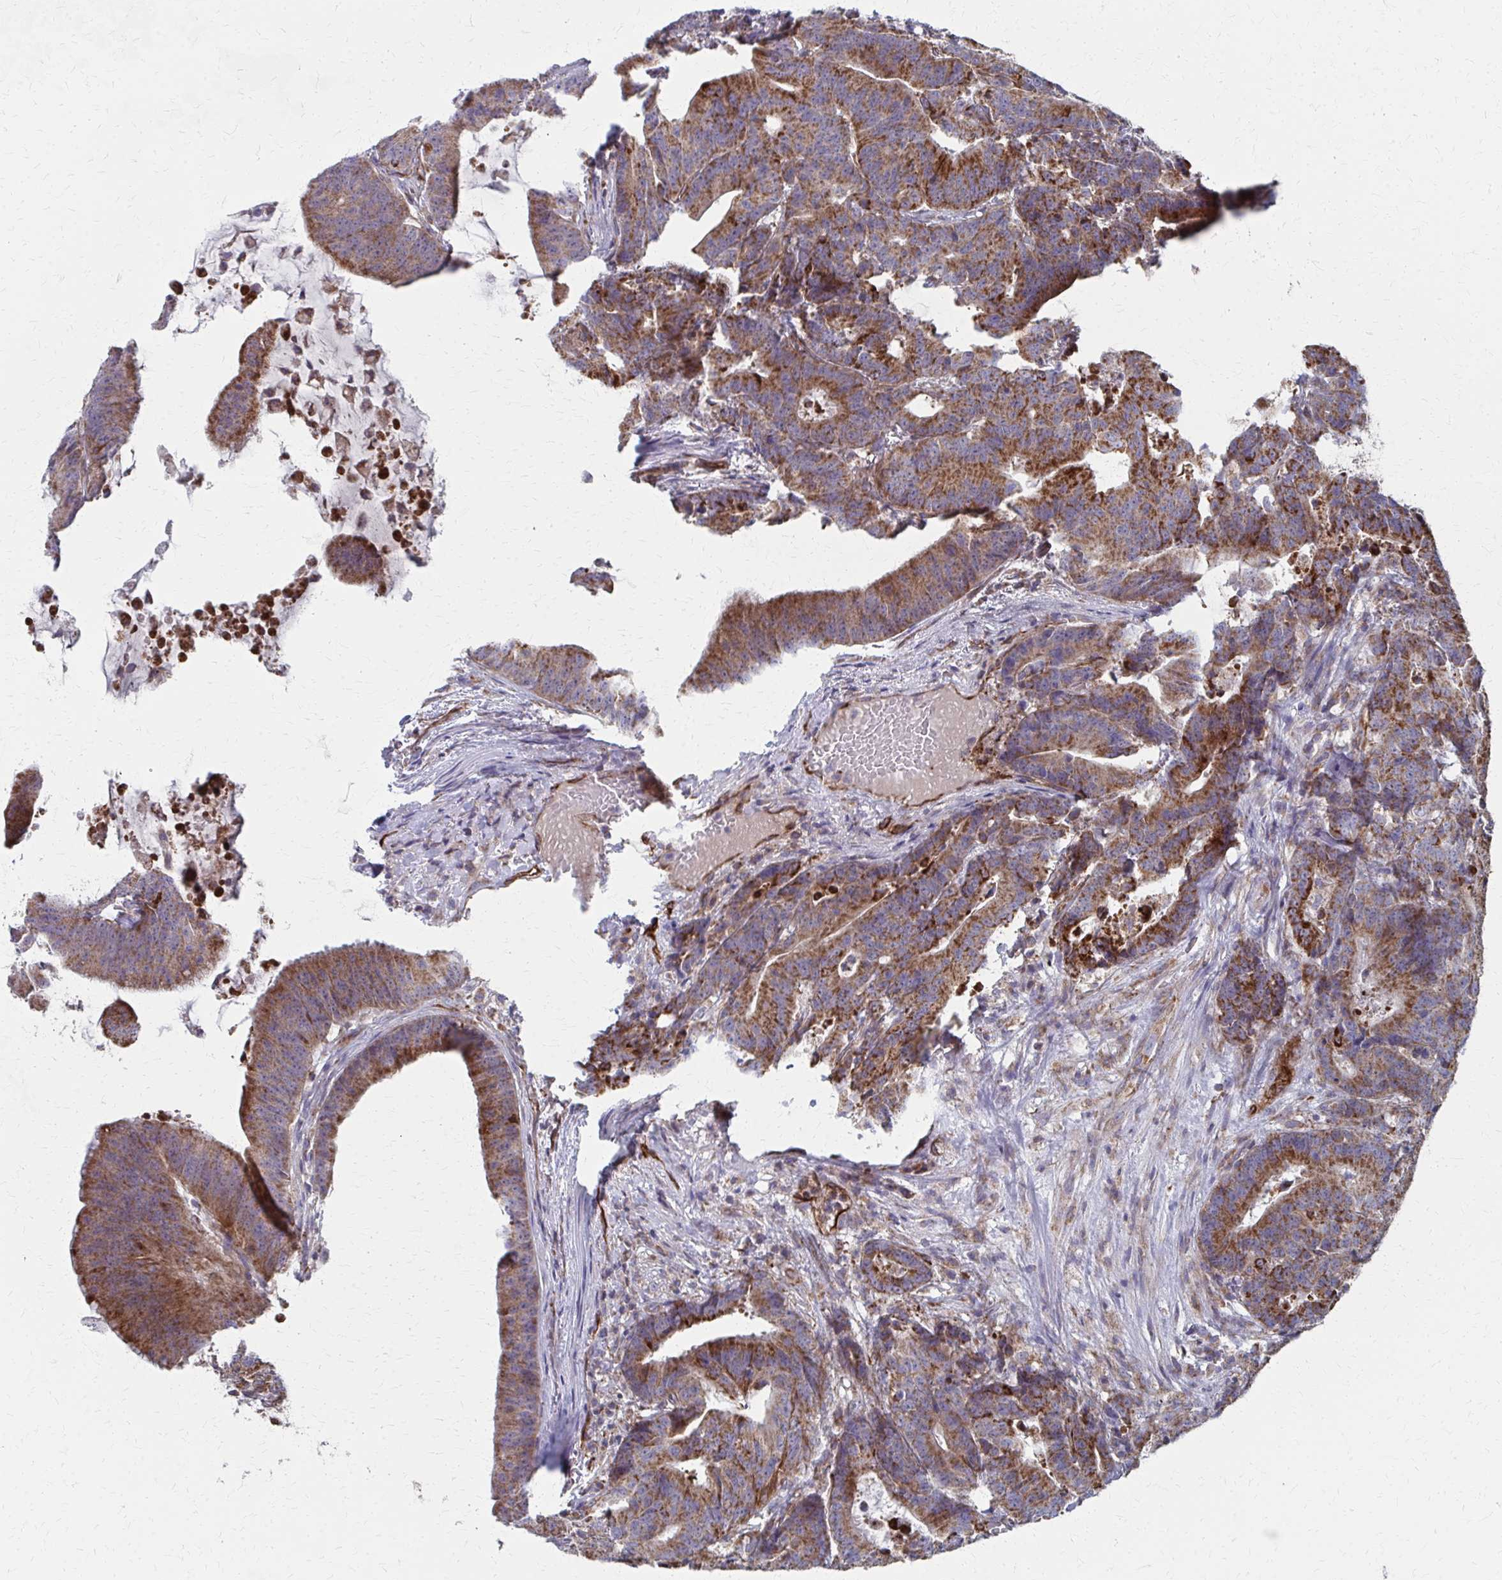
{"staining": {"intensity": "strong", "quantity": ">75%", "location": "cytoplasmic/membranous"}, "tissue": "colorectal cancer", "cell_type": "Tumor cells", "image_type": "cancer", "snomed": [{"axis": "morphology", "description": "Adenocarcinoma, NOS"}, {"axis": "topography", "description": "Colon"}], "caption": "Colorectal cancer stained with DAB (3,3'-diaminobenzidine) immunohistochemistry reveals high levels of strong cytoplasmic/membranous positivity in about >75% of tumor cells.", "gene": "FAHD1", "patient": {"sex": "female", "age": 78}}